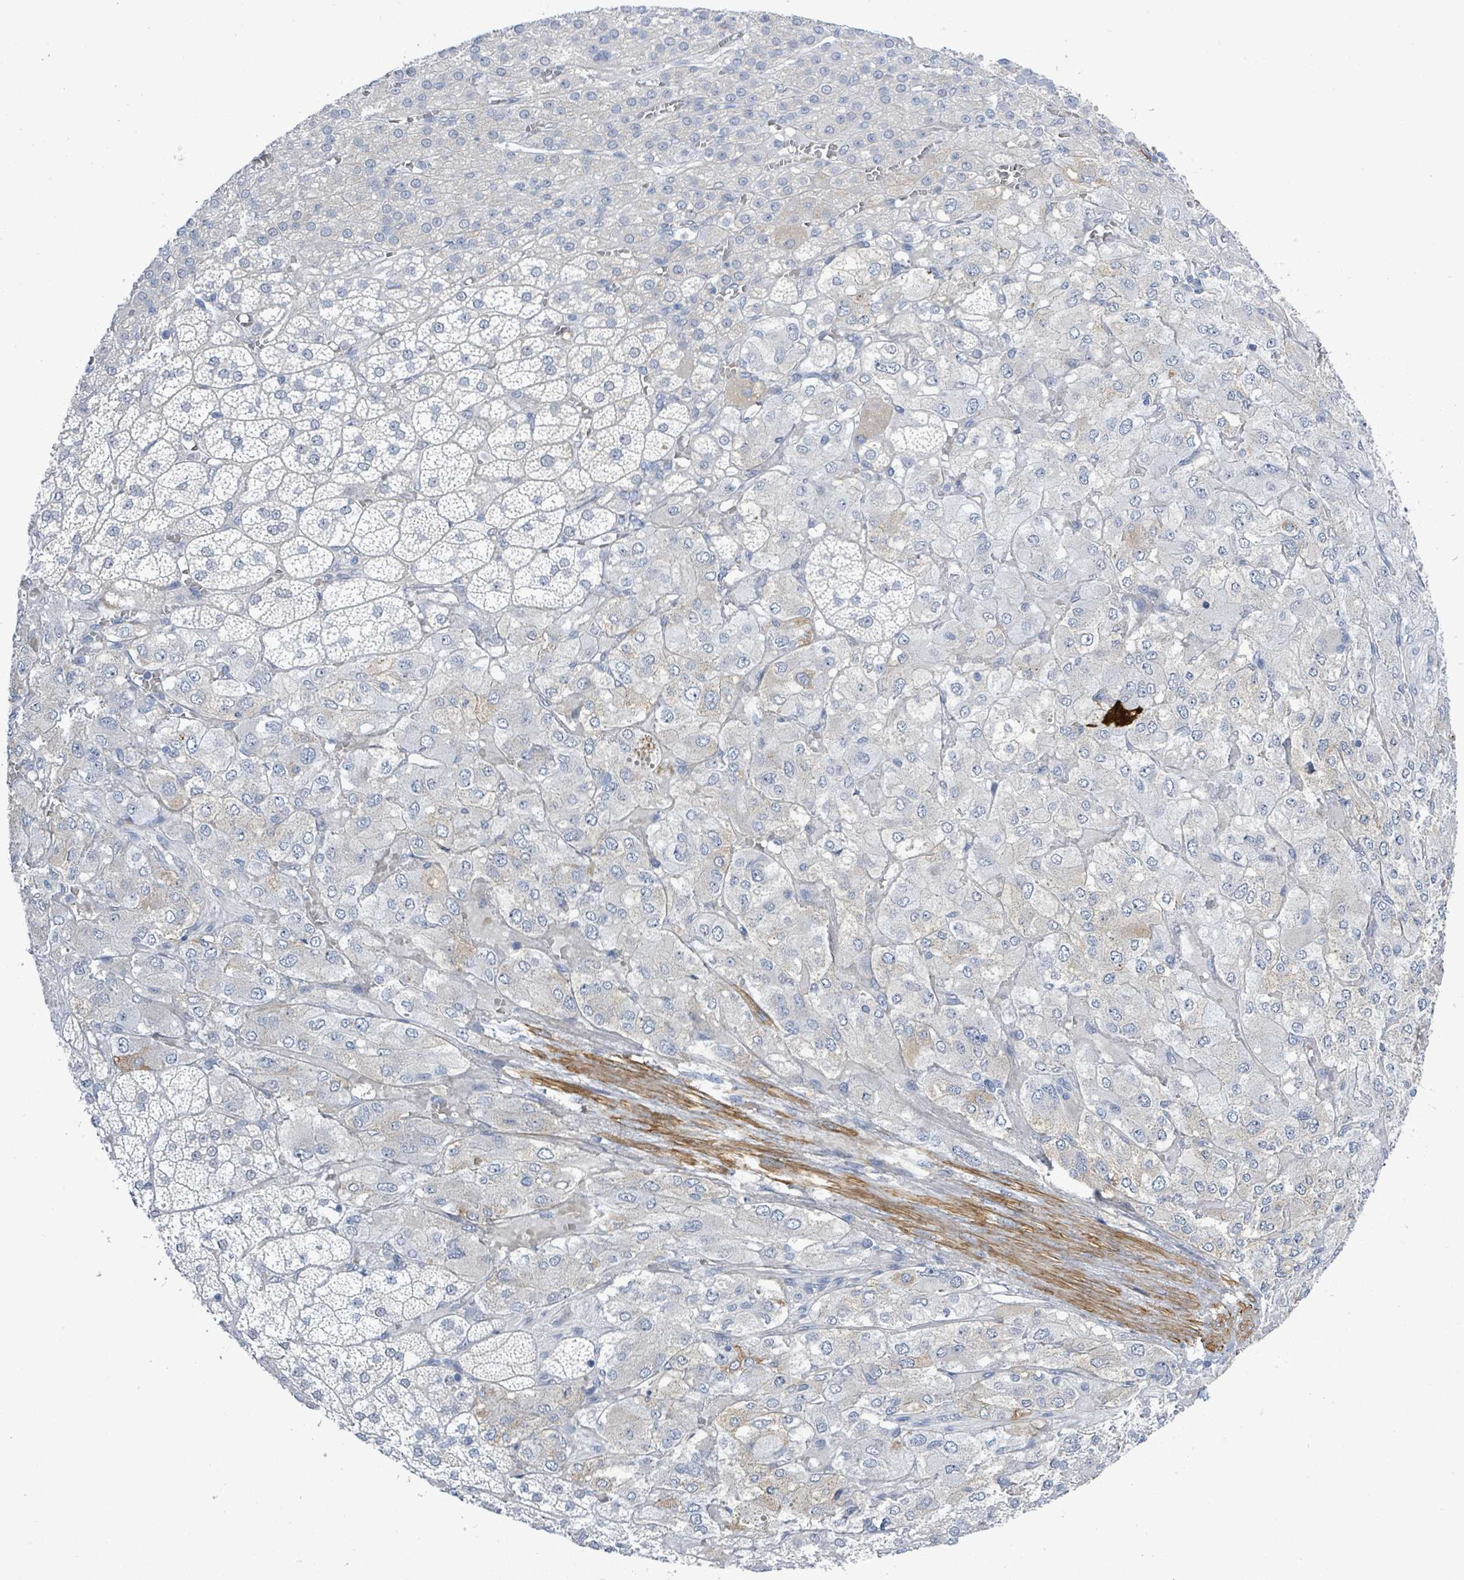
{"staining": {"intensity": "negative", "quantity": "none", "location": "none"}, "tissue": "adrenal gland", "cell_type": "Glandular cells", "image_type": "normal", "snomed": [{"axis": "morphology", "description": "Normal tissue, NOS"}, {"axis": "topography", "description": "Adrenal gland"}], "caption": "Immunohistochemistry (IHC) of benign human adrenal gland shows no positivity in glandular cells. (Stains: DAB (3,3'-diaminobenzidine) immunohistochemistry with hematoxylin counter stain, Microscopy: brightfield microscopy at high magnification).", "gene": "DMRTC1B", "patient": {"sex": "female", "age": 60}}